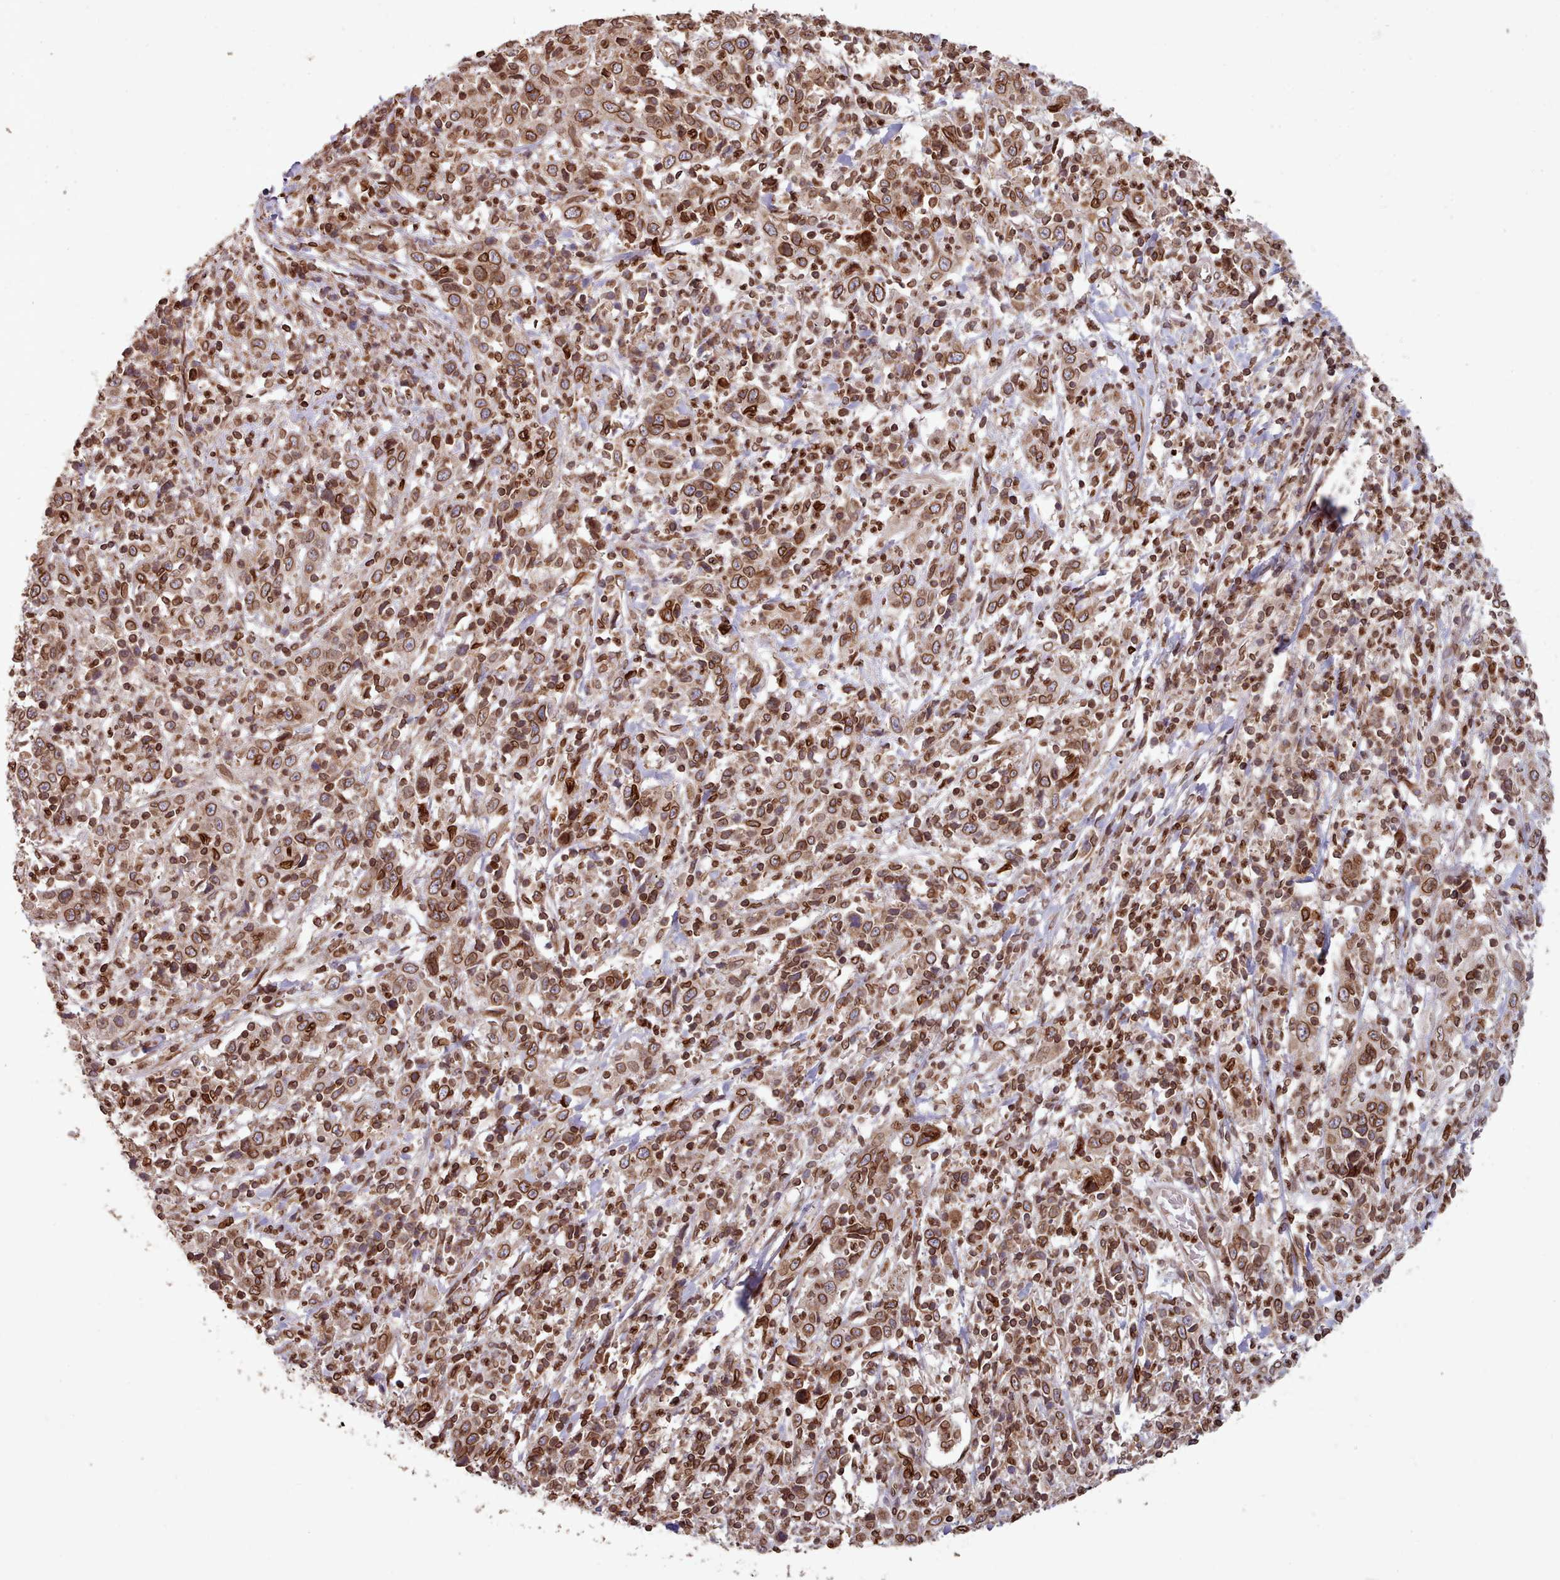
{"staining": {"intensity": "moderate", "quantity": ">75%", "location": "cytoplasmic/membranous,nuclear"}, "tissue": "cervical cancer", "cell_type": "Tumor cells", "image_type": "cancer", "snomed": [{"axis": "morphology", "description": "Squamous cell carcinoma, NOS"}, {"axis": "topography", "description": "Cervix"}], "caption": "Immunohistochemical staining of human squamous cell carcinoma (cervical) reveals medium levels of moderate cytoplasmic/membranous and nuclear protein staining in about >75% of tumor cells.", "gene": "TOR1AIP1", "patient": {"sex": "female", "age": 46}}